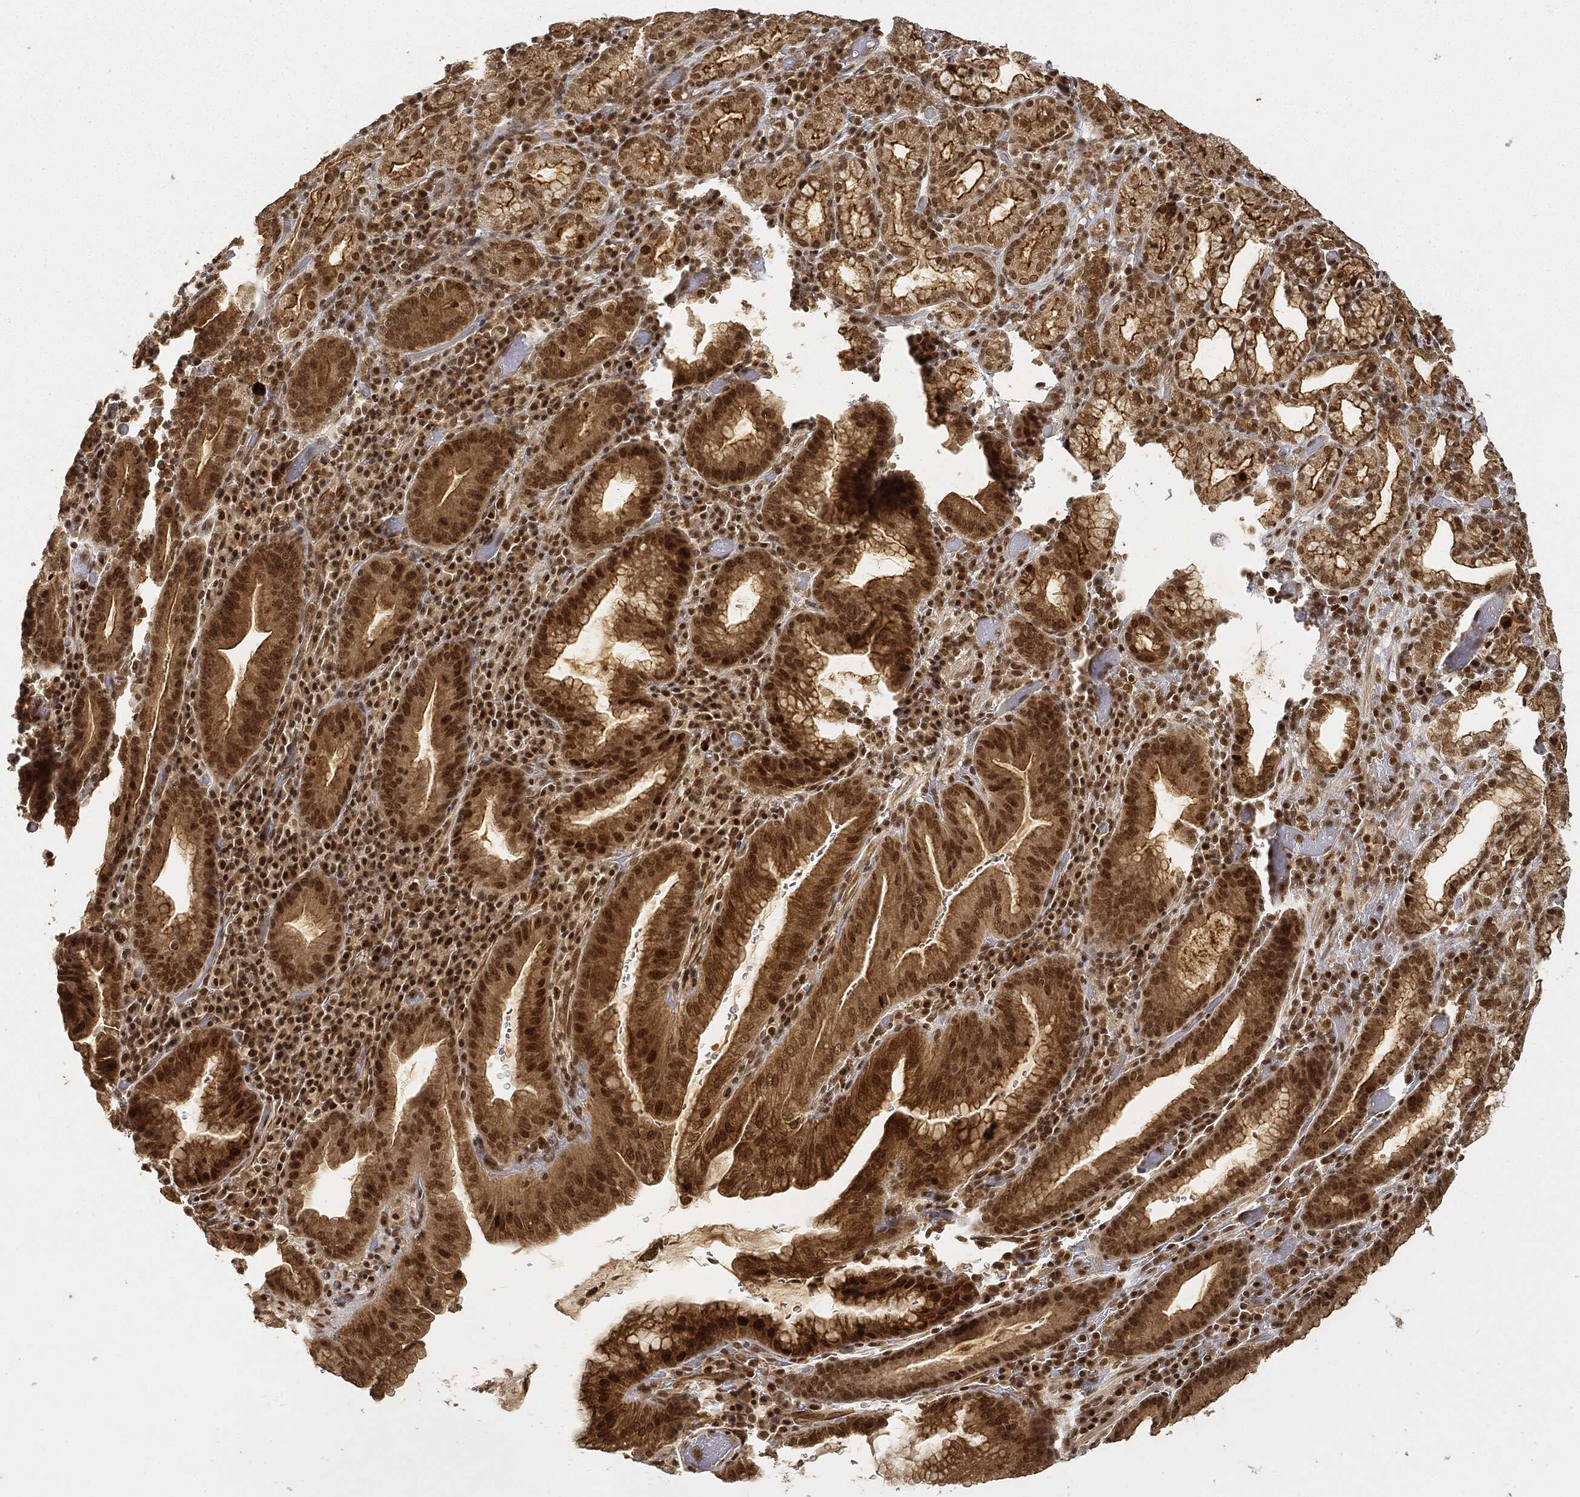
{"staining": {"intensity": "strong", "quantity": "25%-75%", "location": "cytoplasmic/membranous,nuclear"}, "tissue": "stomach cancer", "cell_type": "Tumor cells", "image_type": "cancer", "snomed": [{"axis": "morphology", "description": "Adenocarcinoma, NOS"}, {"axis": "topography", "description": "Stomach"}], "caption": "Tumor cells display high levels of strong cytoplasmic/membranous and nuclear positivity in approximately 25%-75% of cells in human adenocarcinoma (stomach).", "gene": "CIB1", "patient": {"sex": "male", "age": 79}}